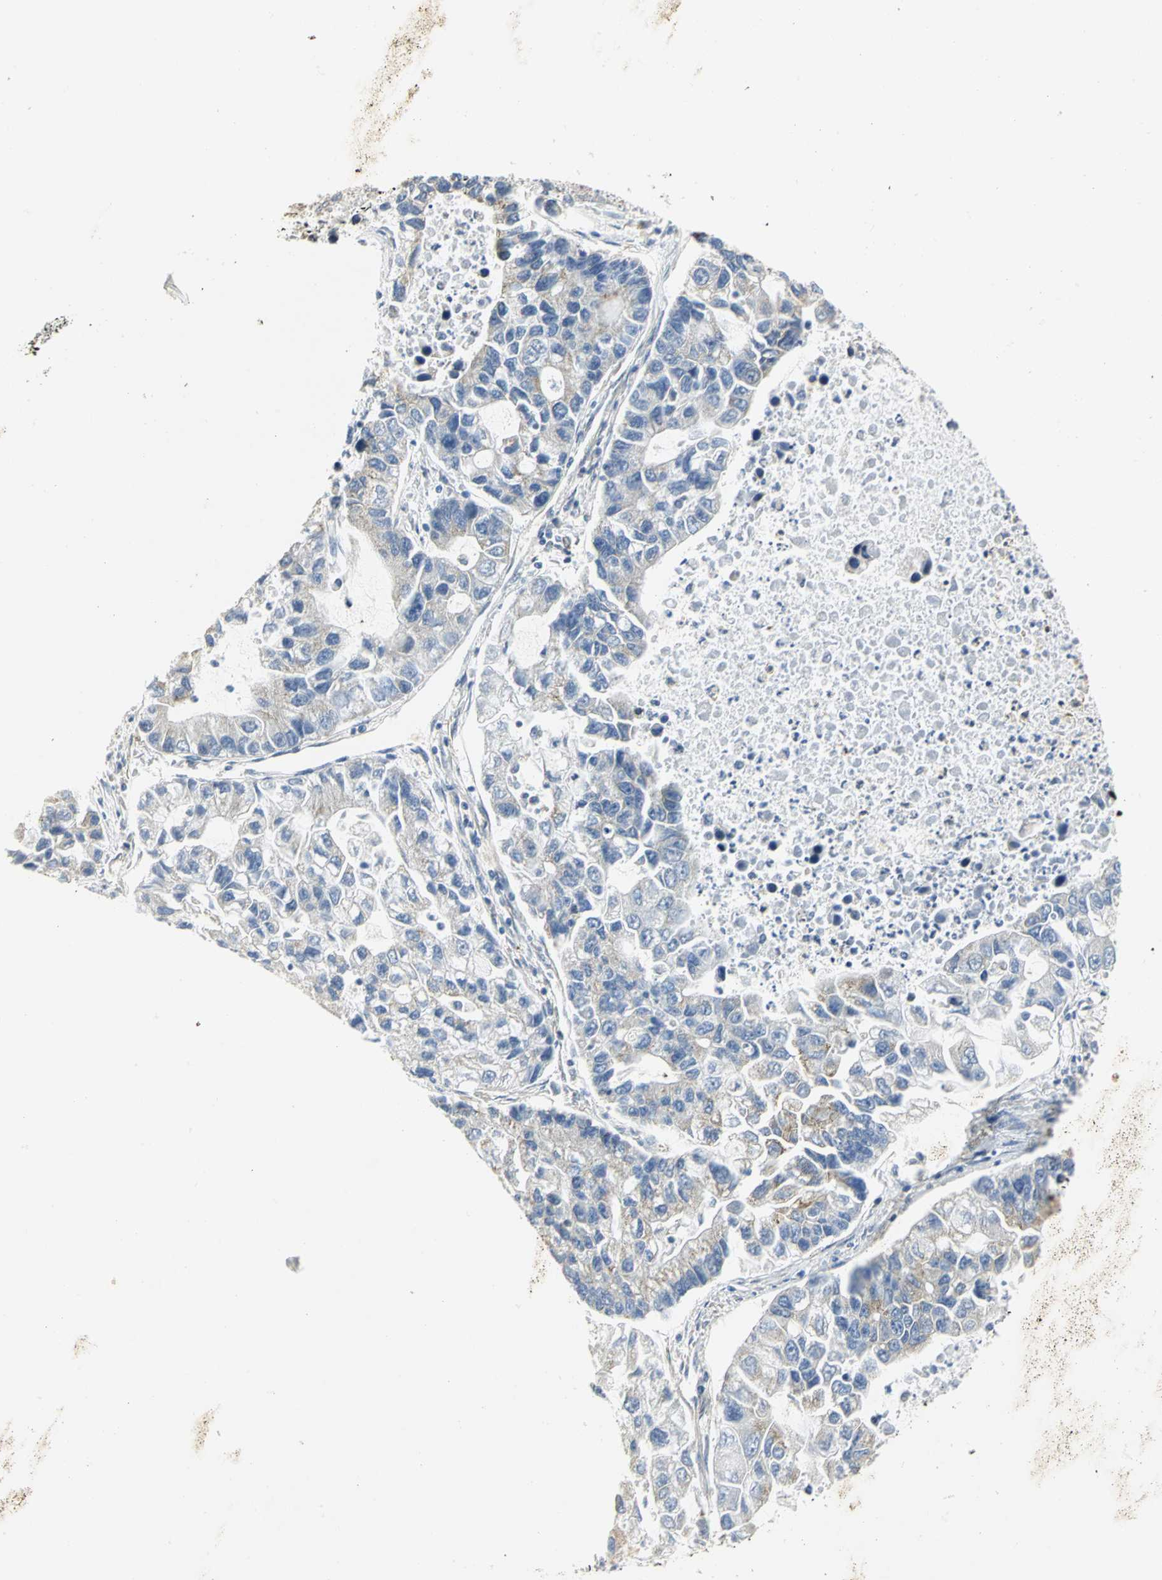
{"staining": {"intensity": "negative", "quantity": "none", "location": "none"}, "tissue": "lung cancer", "cell_type": "Tumor cells", "image_type": "cancer", "snomed": [{"axis": "morphology", "description": "Adenocarcinoma, NOS"}, {"axis": "topography", "description": "Lung"}], "caption": "The micrograph displays no staining of tumor cells in lung cancer (adenocarcinoma).", "gene": "GNRH2", "patient": {"sex": "female", "age": 51}}